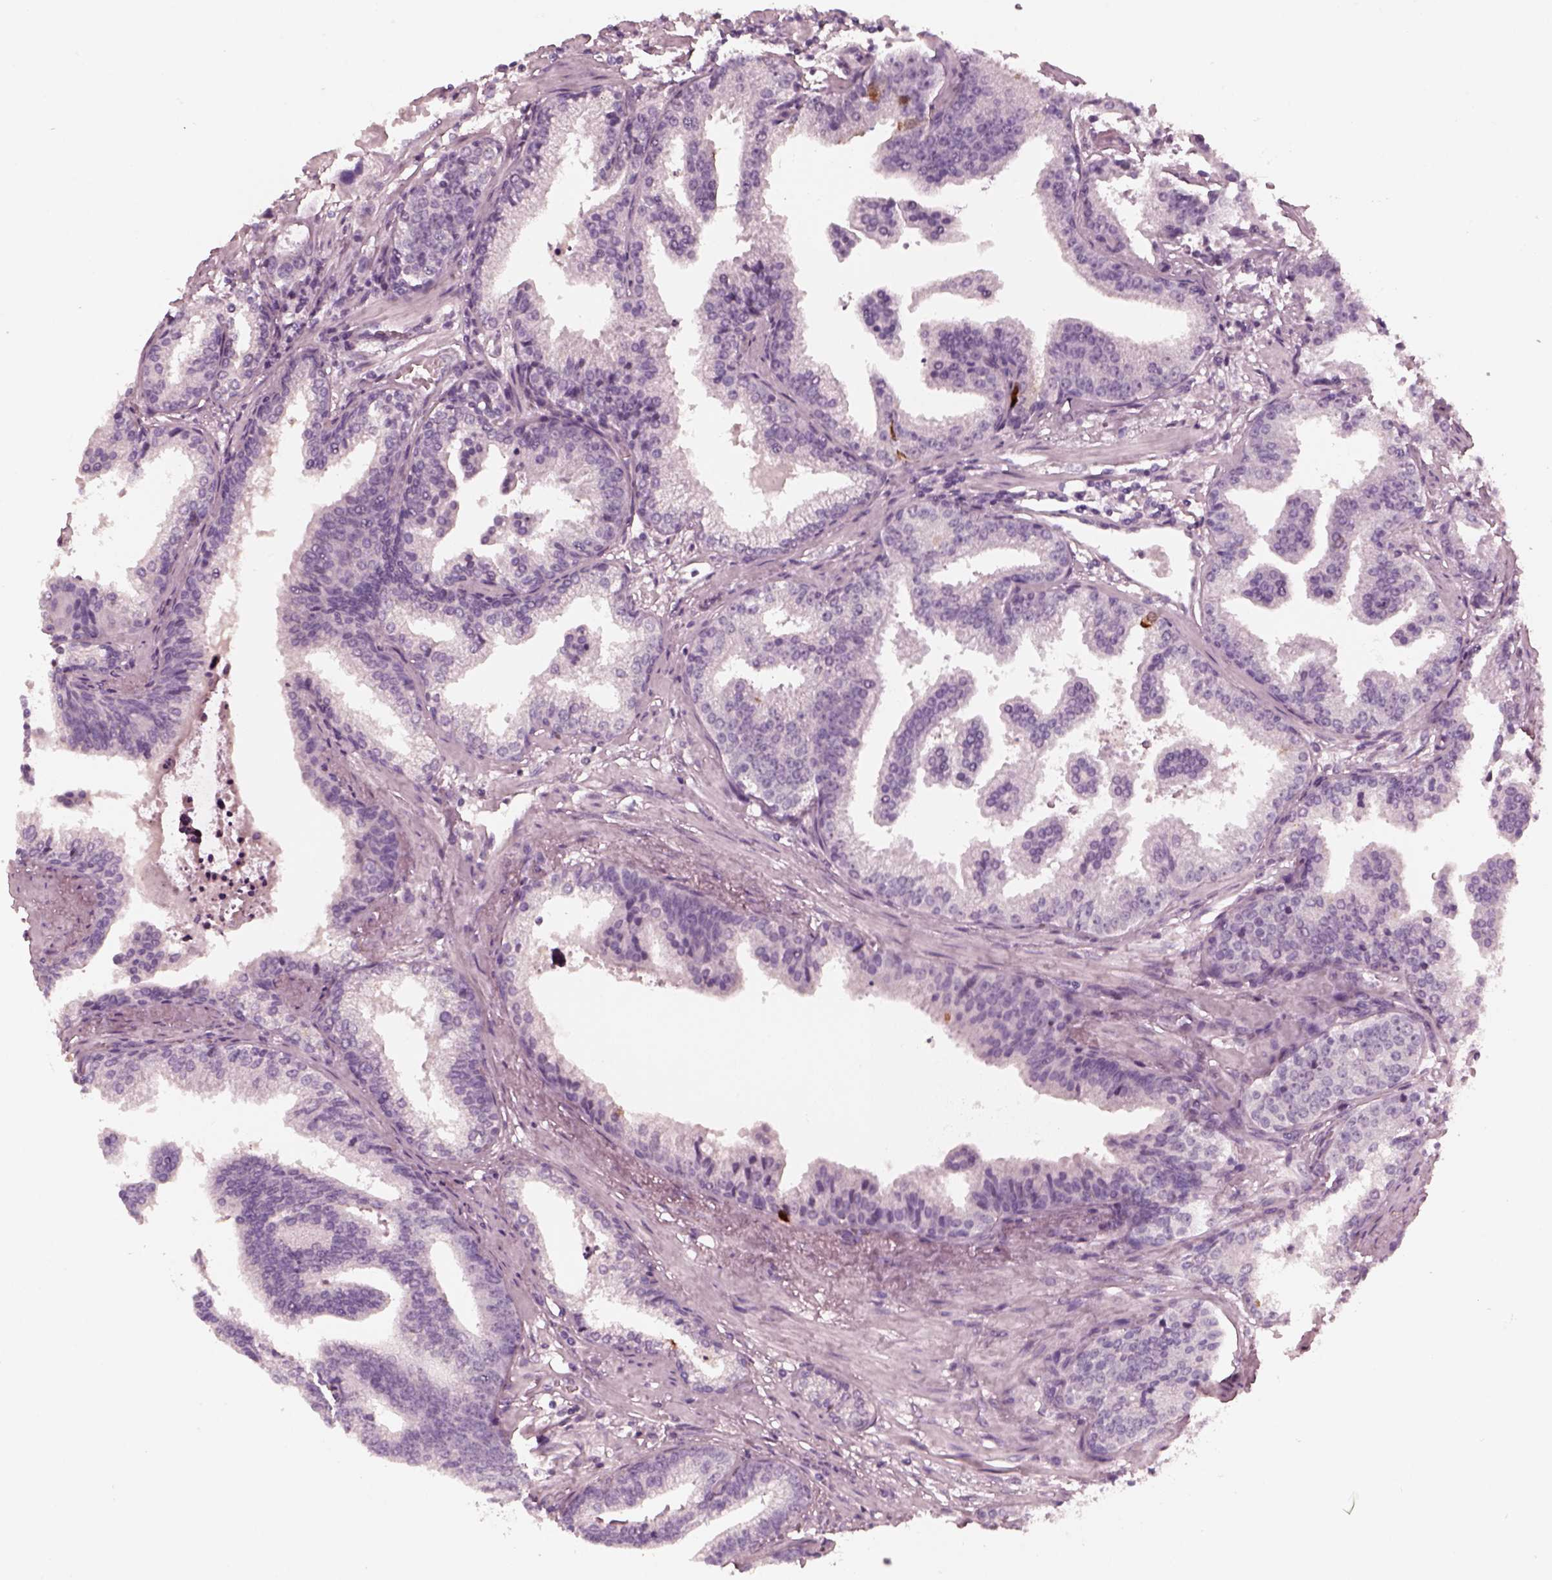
{"staining": {"intensity": "negative", "quantity": "none", "location": "none"}, "tissue": "prostate cancer", "cell_type": "Tumor cells", "image_type": "cancer", "snomed": [{"axis": "morphology", "description": "Adenocarcinoma, NOS"}, {"axis": "topography", "description": "Prostate"}], "caption": "The immunohistochemistry (IHC) histopathology image has no significant positivity in tumor cells of prostate cancer tissue.", "gene": "CGA", "patient": {"sex": "male", "age": 64}}